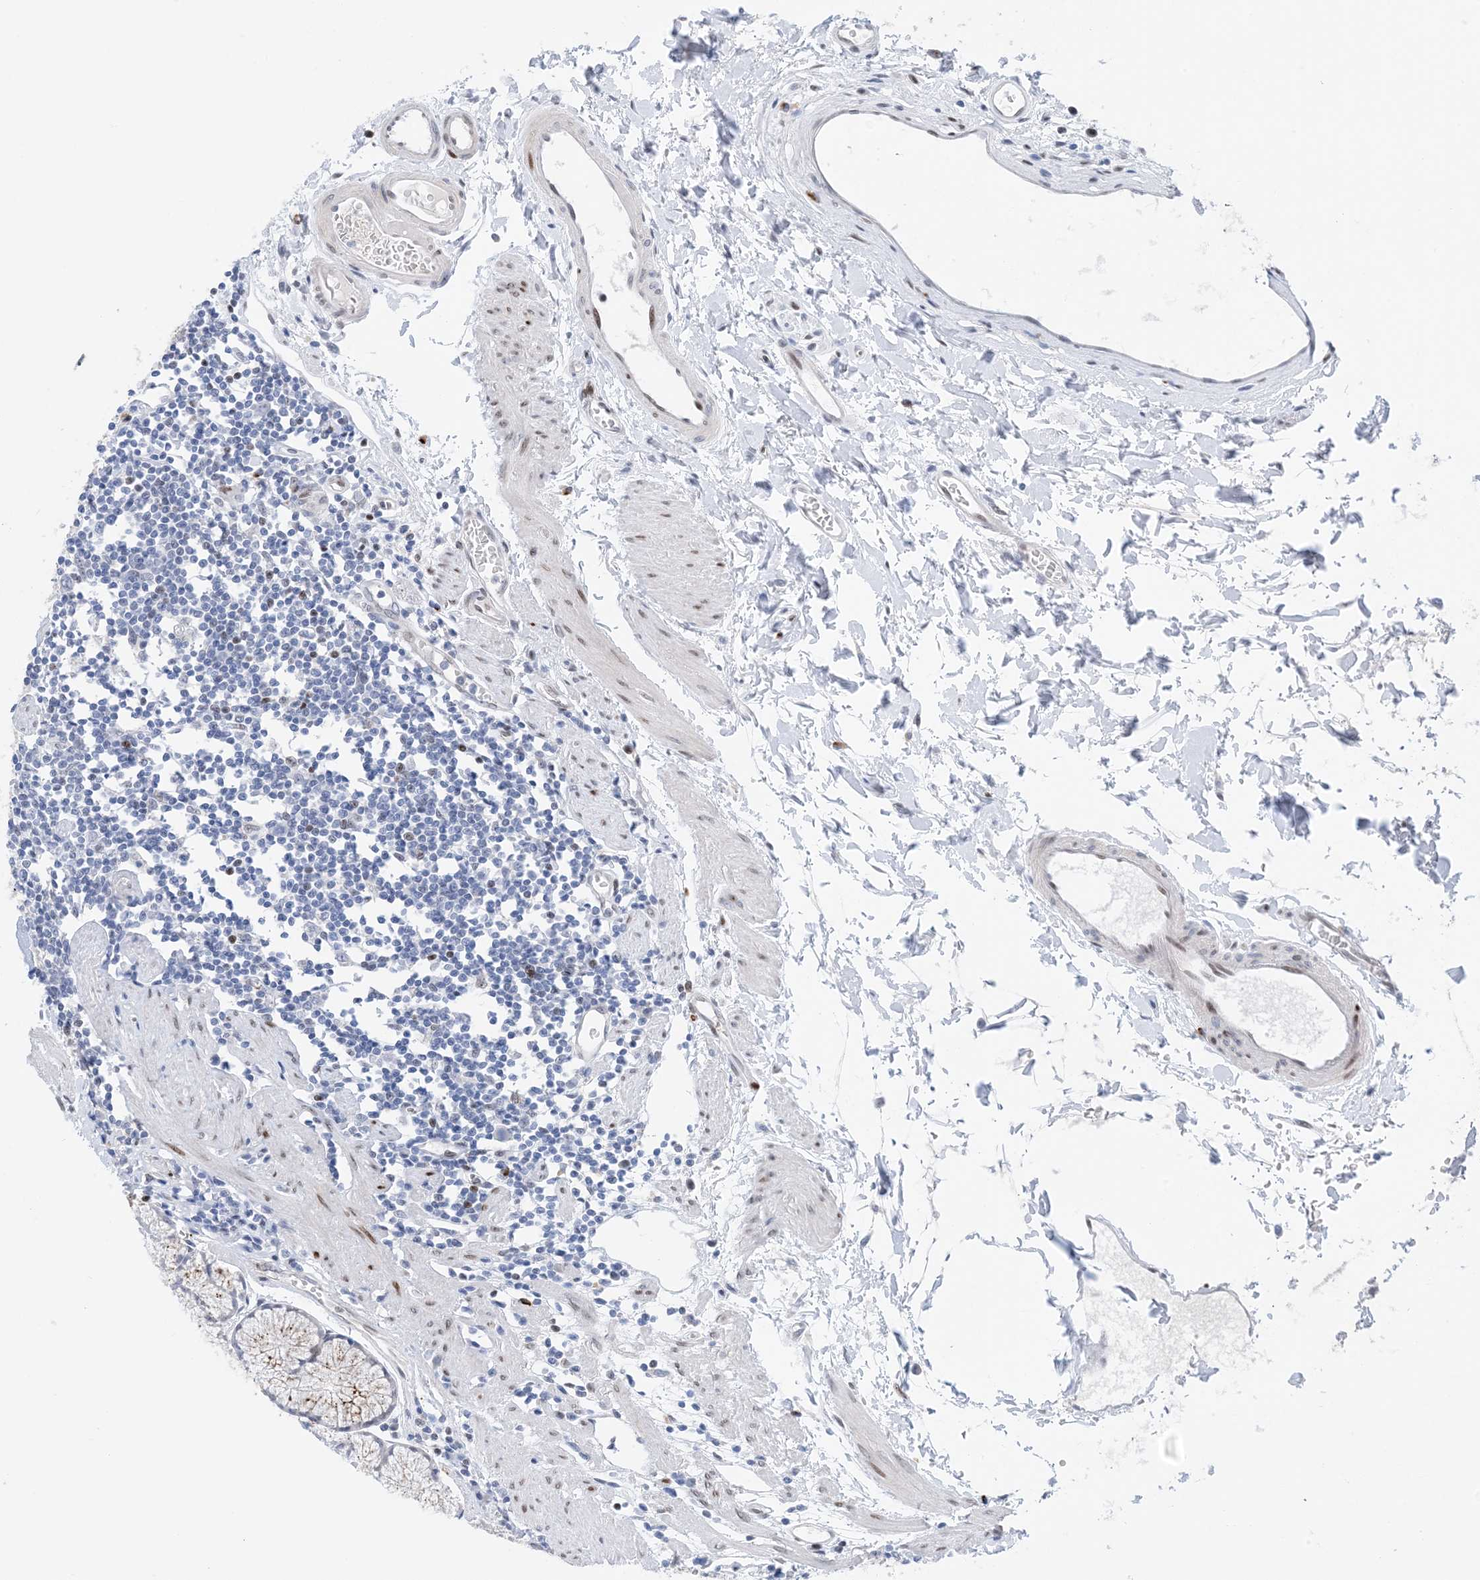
{"staining": {"intensity": "moderate", "quantity": "25%-75%", "location": "nuclear"}, "tissue": "stomach", "cell_type": "Glandular cells", "image_type": "normal", "snomed": [{"axis": "morphology", "description": "Normal tissue, NOS"}, {"axis": "topography", "description": "Stomach"}], "caption": "A medium amount of moderate nuclear expression is seen in approximately 25%-75% of glandular cells in unremarkable stomach.", "gene": "TSPYL1", "patient": {"sex": "male", "age": 55}}